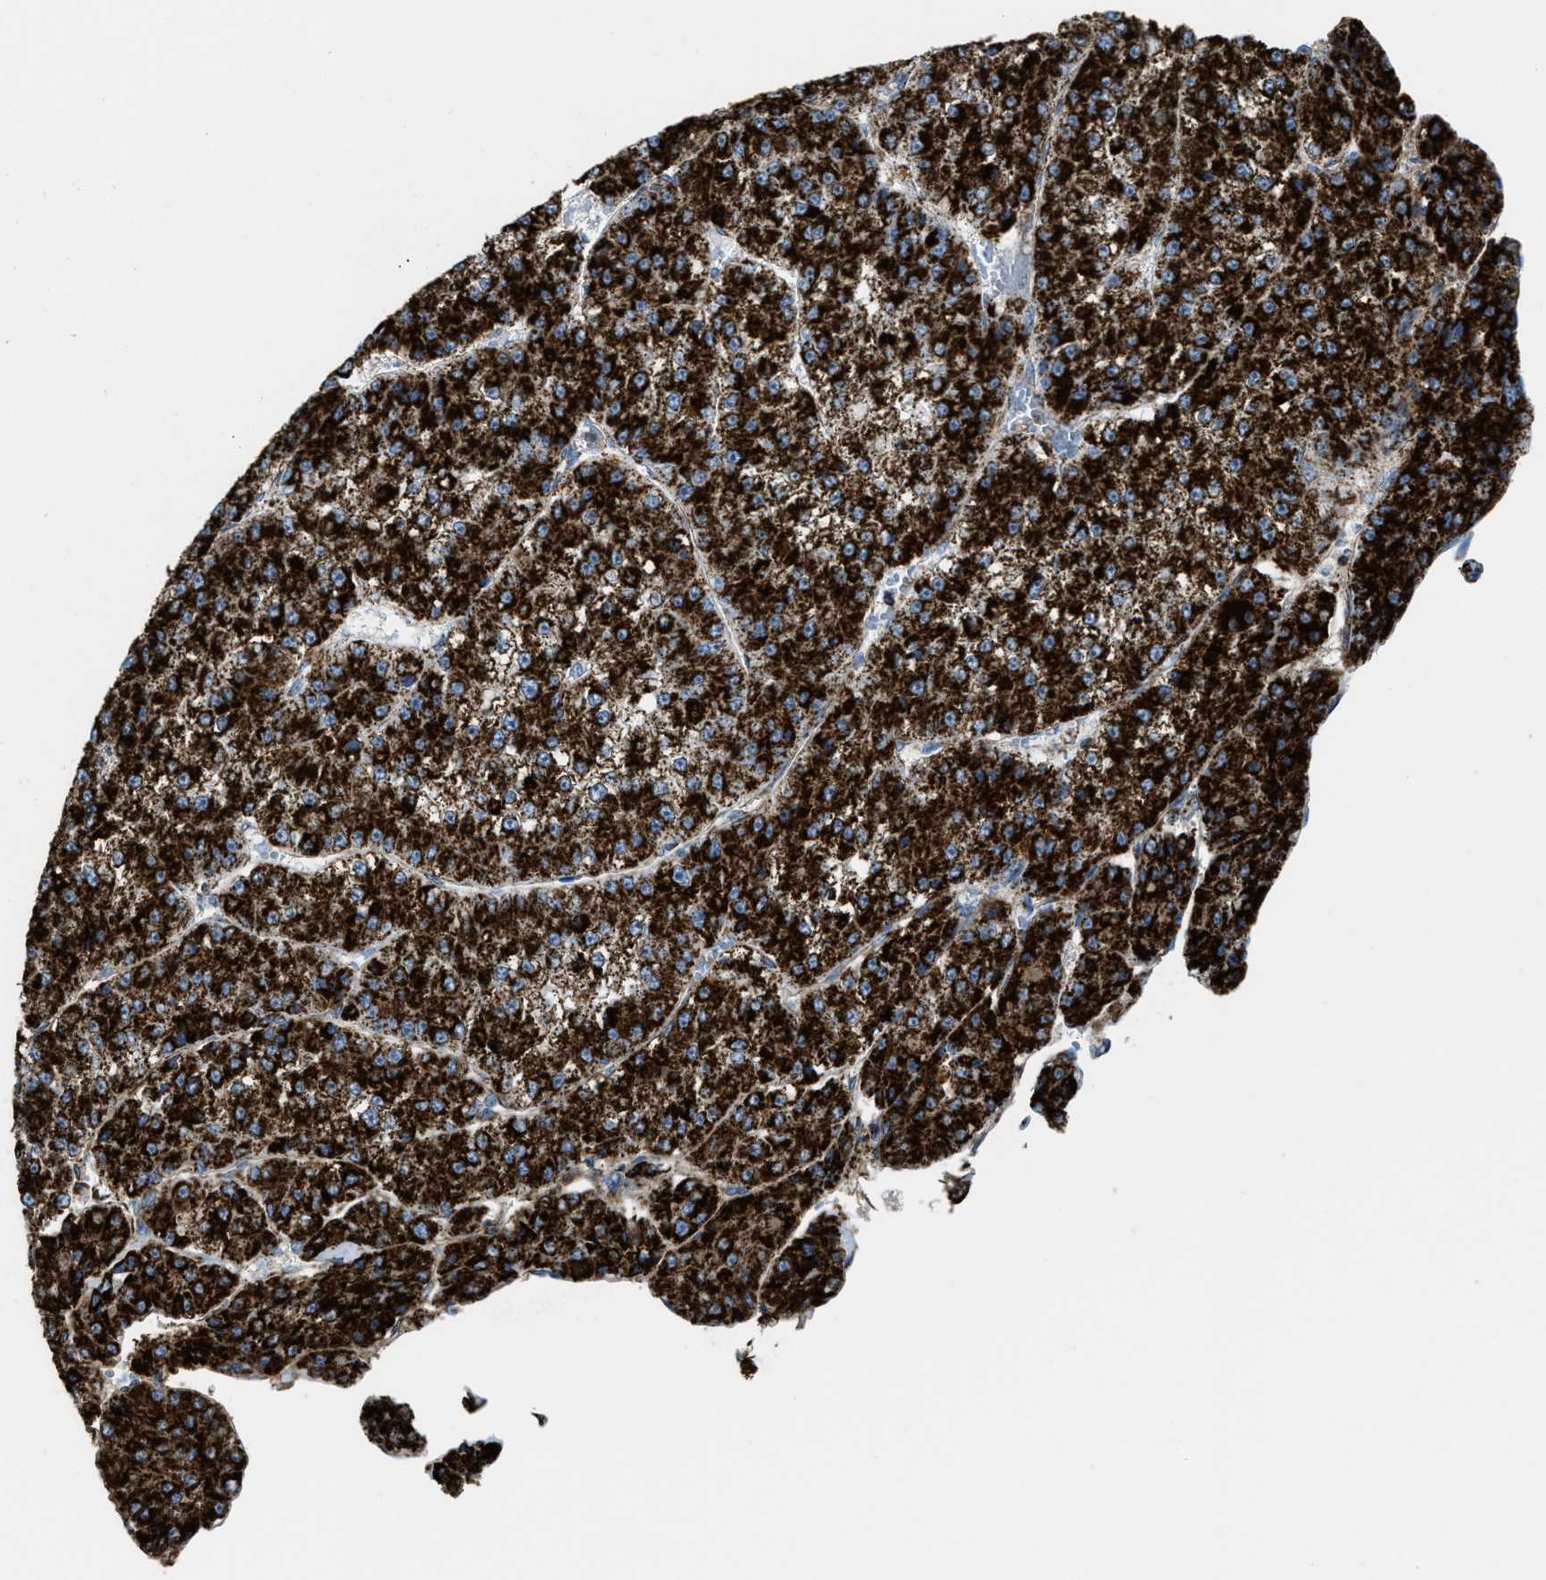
{"staining": {"intensity": "strong", "quantity": ">75%", "location": "cytoplasmic/membranous"}, "tissue": "liver cancer", "cell_type": "Tumor cells", "image_type": "cancer", "snomed": [{"axis": "morphology", "description": "Carcinoma, Hepatocellular, NOS"}, {"axis": "topography", "description": "Liver"}], "caption": "This histopathology image exhibits immunohistochemistry (IHC) staining of liver cancer (hepatocellular carcinoma), with high strong cytoplasmic/membranous positivity in about >75% of tumor cells.", "gene": "ECHS1", "patient": {"sex": "female", "age": 73}}